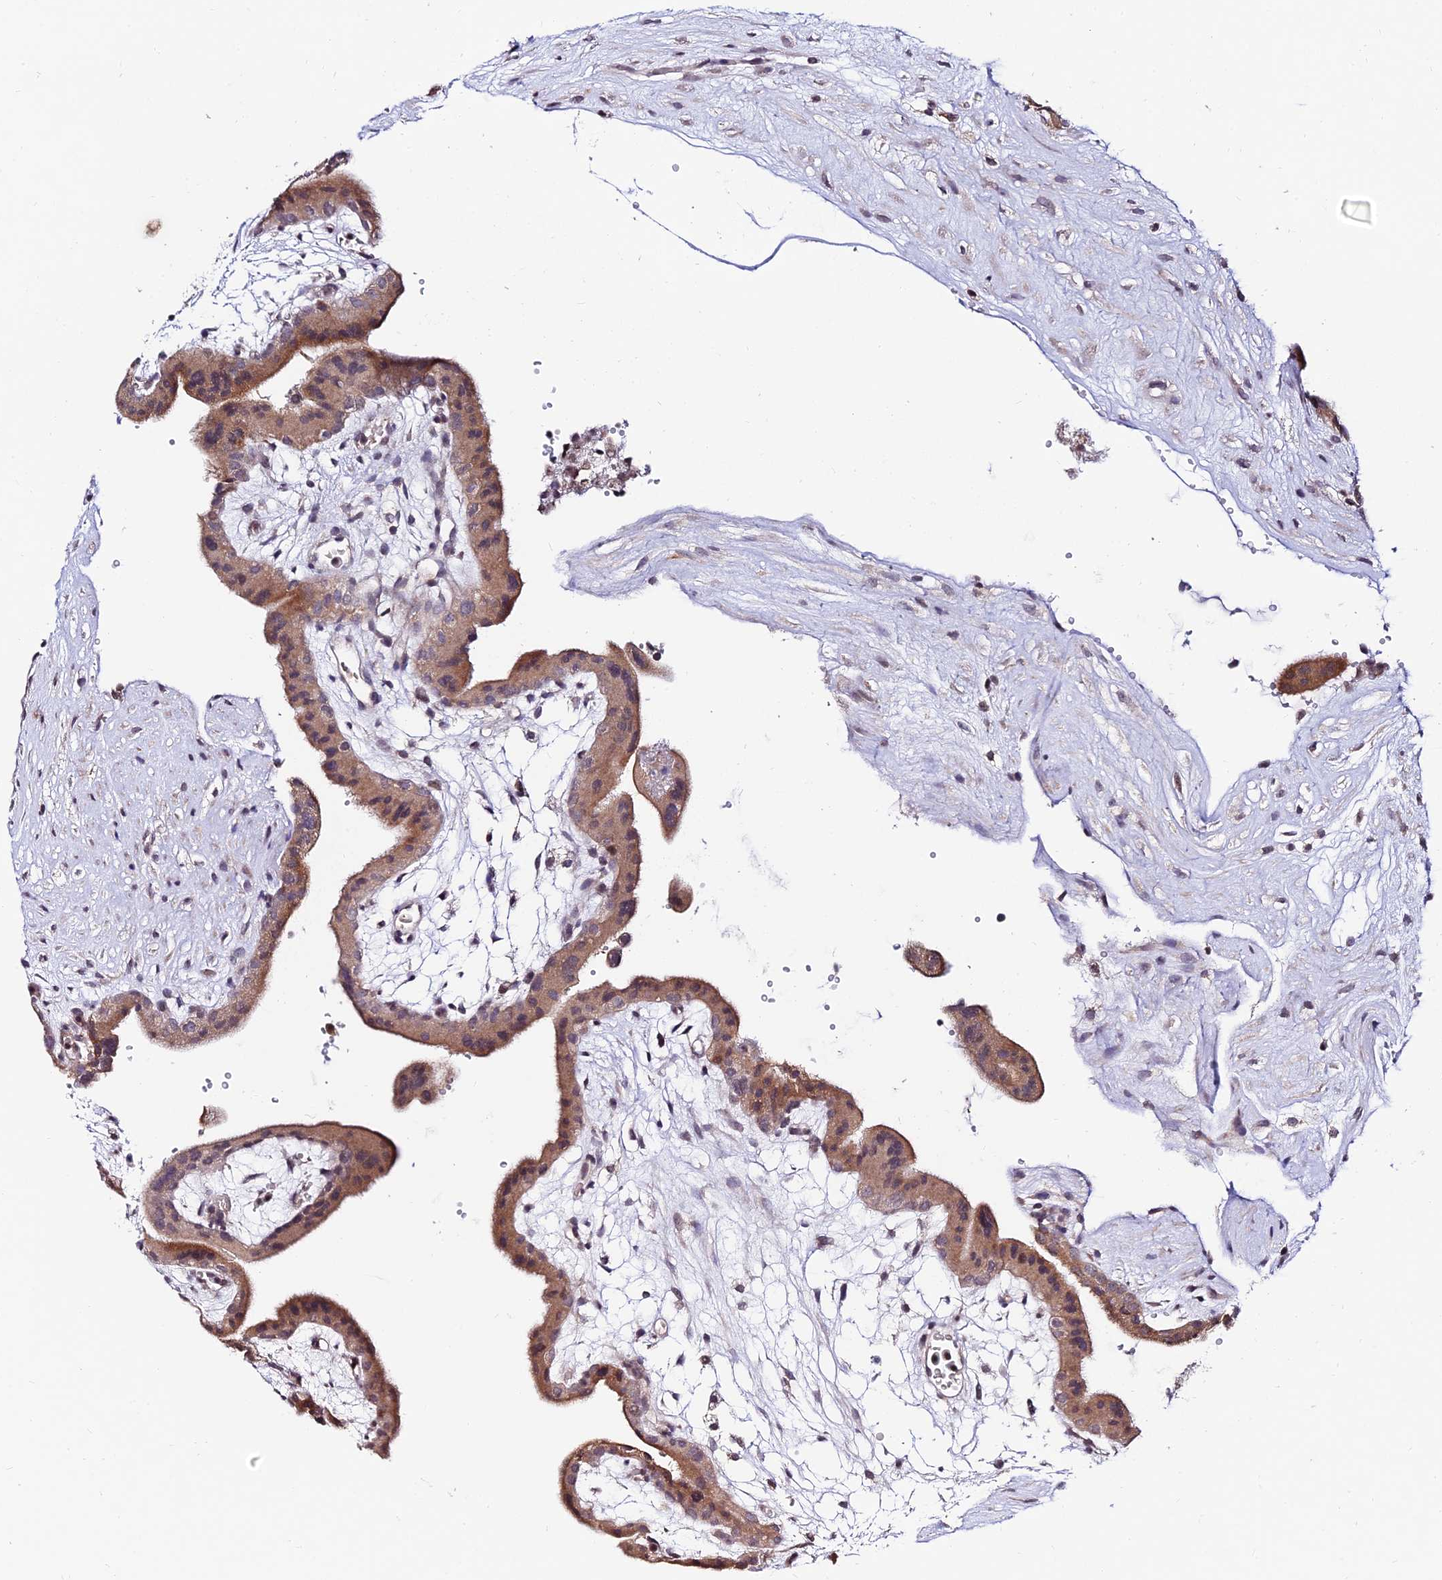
{"staining": {"intensity": "weak", "quantity": "<25%", "location": "cytoplasmic/membranous"}, "tissue": "placenta", "cell_type": "Decidual cells", "image_type": "normal", "snomed": [{"axis": "morphology", "description": "Normal tissue, NOS"}, {"axis": "topography", "description": "Placenta"}], "caption": "A histopathology image of placenta stained for a protein shows no brown staining in decidual cells. The staining was performed using DAB (3,3'-diaminobenzidine) to visualize the protein expression in brown, while the nuclei were stained in blue with hematoxylin (Magnification: 20x).", "gene": "CDNF", "patient": {"sex": "female", "age": 18}}